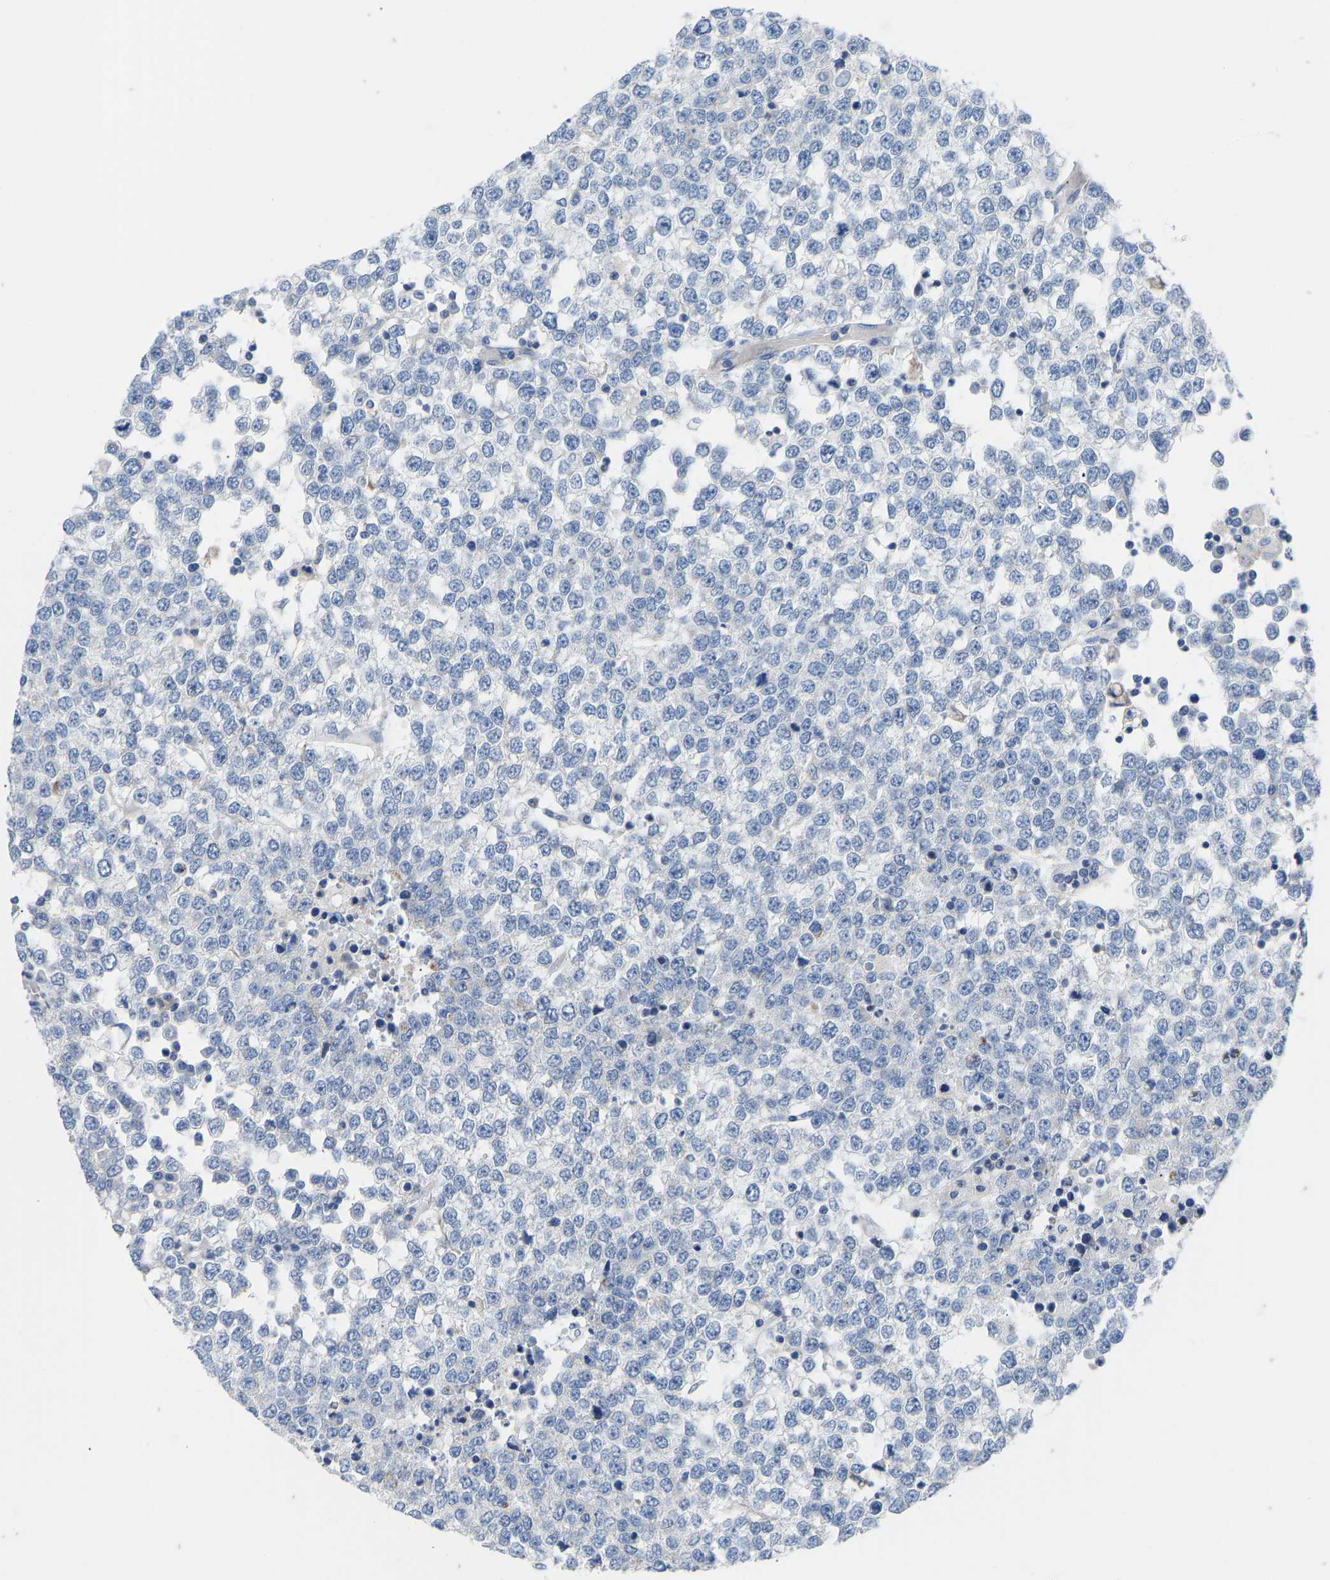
{"staining": {"intensity": "negative", "quantity": "none", "location": "none"}, "tissue": "testis cancer", "cell_type": "Tumor cells", "image_type": "cancer", "snomed": [{"axis": "morphology", "description": "Seminoma, NOS"}, {"axis": "topography", "description": "Testis"}], "caption": "A photomicrograph of testis cancer stained for a protein exhibits no brown staining in tumor cells. The staining was performed using DAB to visualize the protein expression in brown, while the nuclei were stained in blue with hematoxylin (Magnification: 20x).", "gene": "OLIG2", "patient": {"sex": "male", "age": 65}}